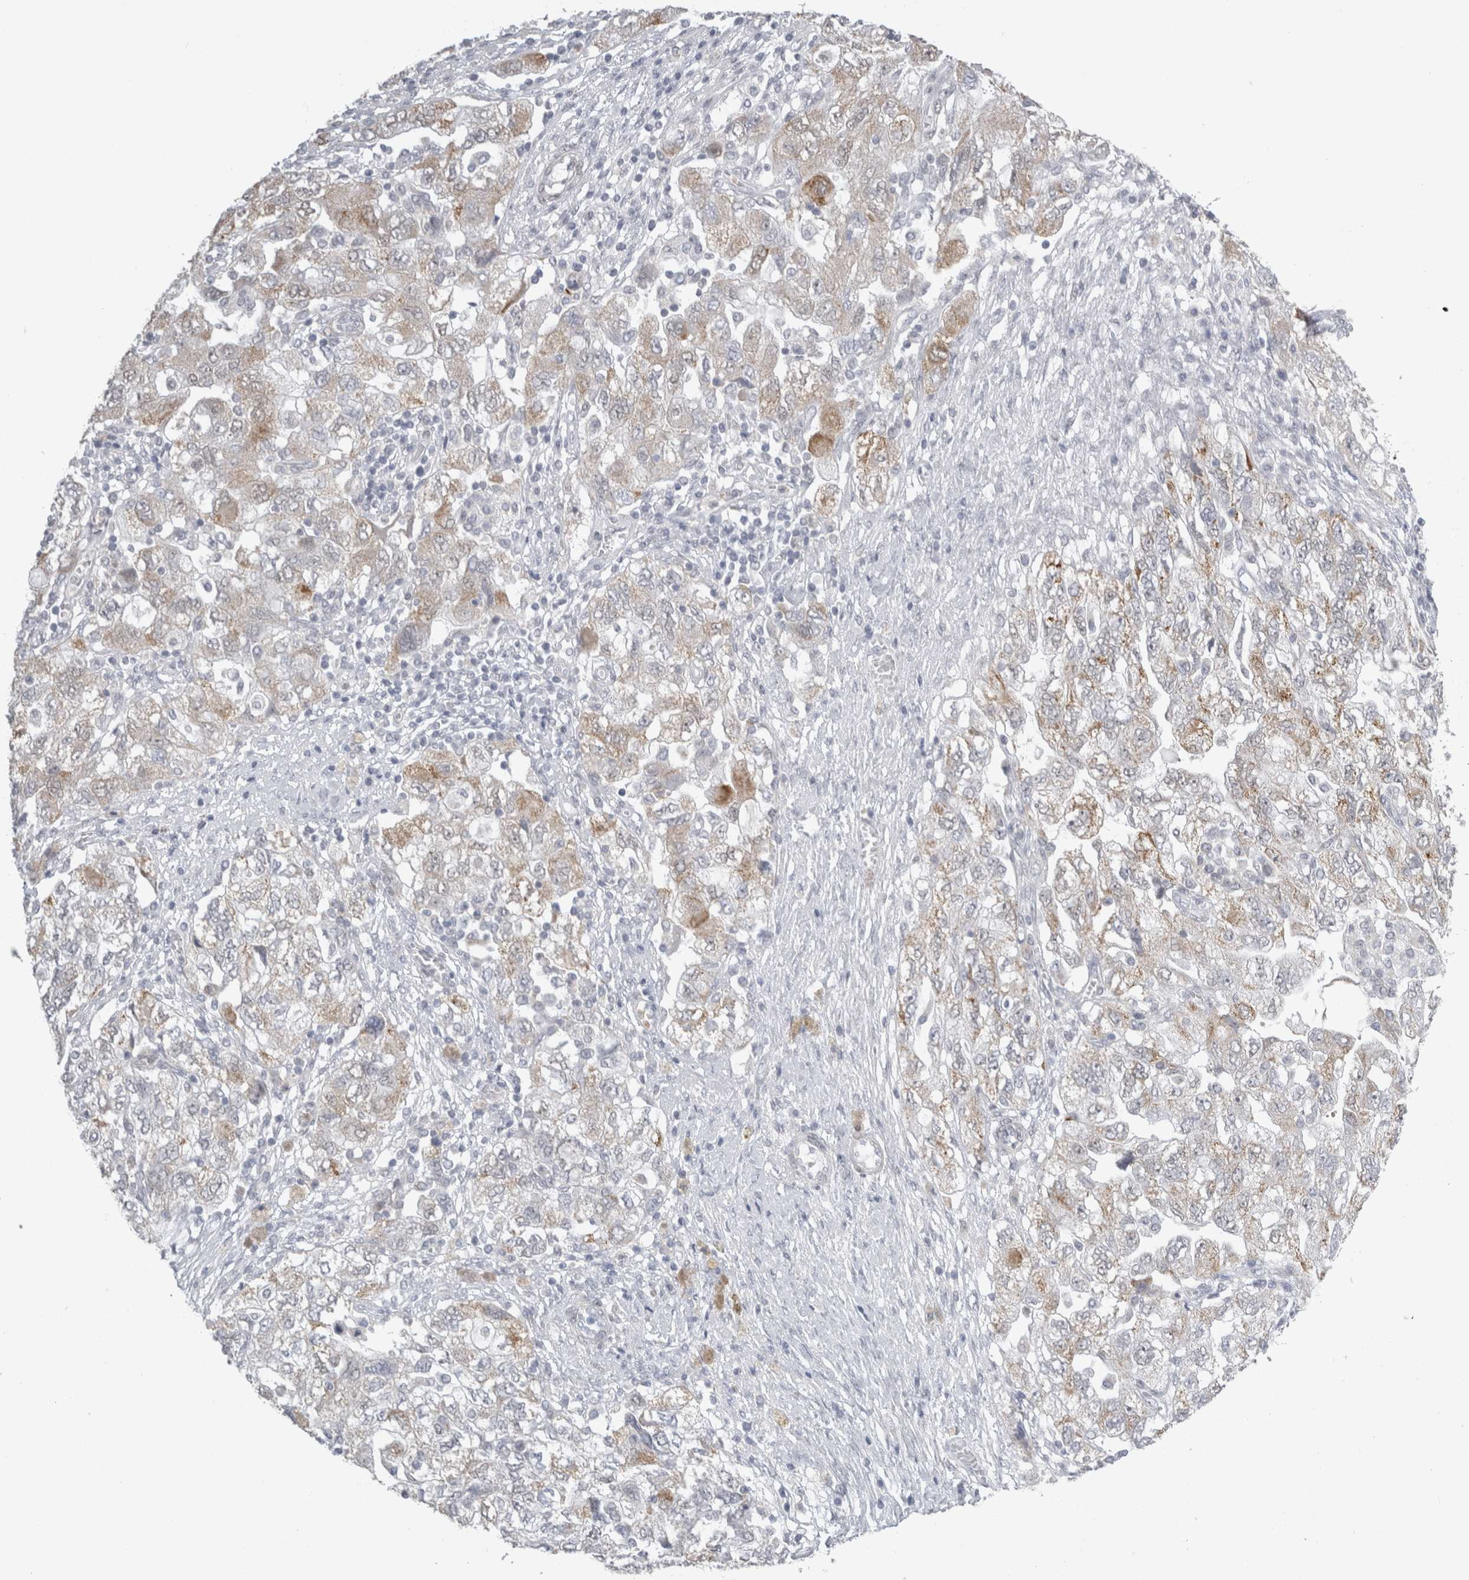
{"staining": {"intensity": "weak", "quantity": "25%-75%", "location": "cytoplasmic/membranous"}, "tissue": "ovarian cancer", "cell_type": "Tumor cells", "image_type": "cancer", "snomed": [{"axis": "morphology", "description": "Carcinoma, NOS"}, {"axis": "morphology", "description": "Cystadenocarcinoma, serous, NOS"}, {"axis": "topography", "description": "Ovary"}], "caption": "Immunohistochemistry (DAB (3,3'-diaminobenzidine)) staining of carcinoma (ovarian) shows weak cytoplasmic/membranous protein staining in approximately 25%-75% of tumor cells.", "gene": "PLIN1", "patient": {"sex": "female", "age": 69}}